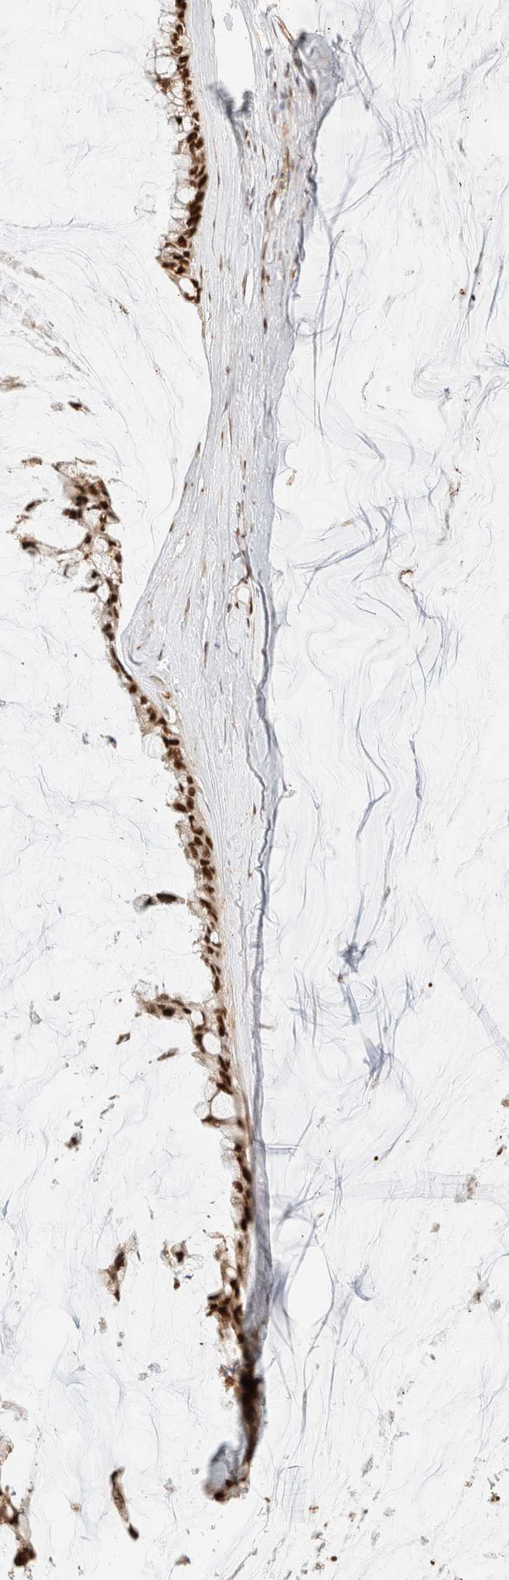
{"staining": {"intensity": "strong", "quantity": ">75%", "location": "nuclear"}, "tissue": "ovarian cancer", "cell_type": "Tumor cells", "image_type": "cancer", "snomed": [{"axis": "morphology", "description": "Cystadenocarcinoma, mucinous, NOS"}, {"axis": "topography", "description": "Ovary"}], "caption": "Immunohistochemistry of ovarian mucinous cystadenocarcinoma displays high levels of strong nuclear staining in about >75% of tumor cells.", "gene": "ZNF768", "patient": {"sex": "female", "age": 39}}